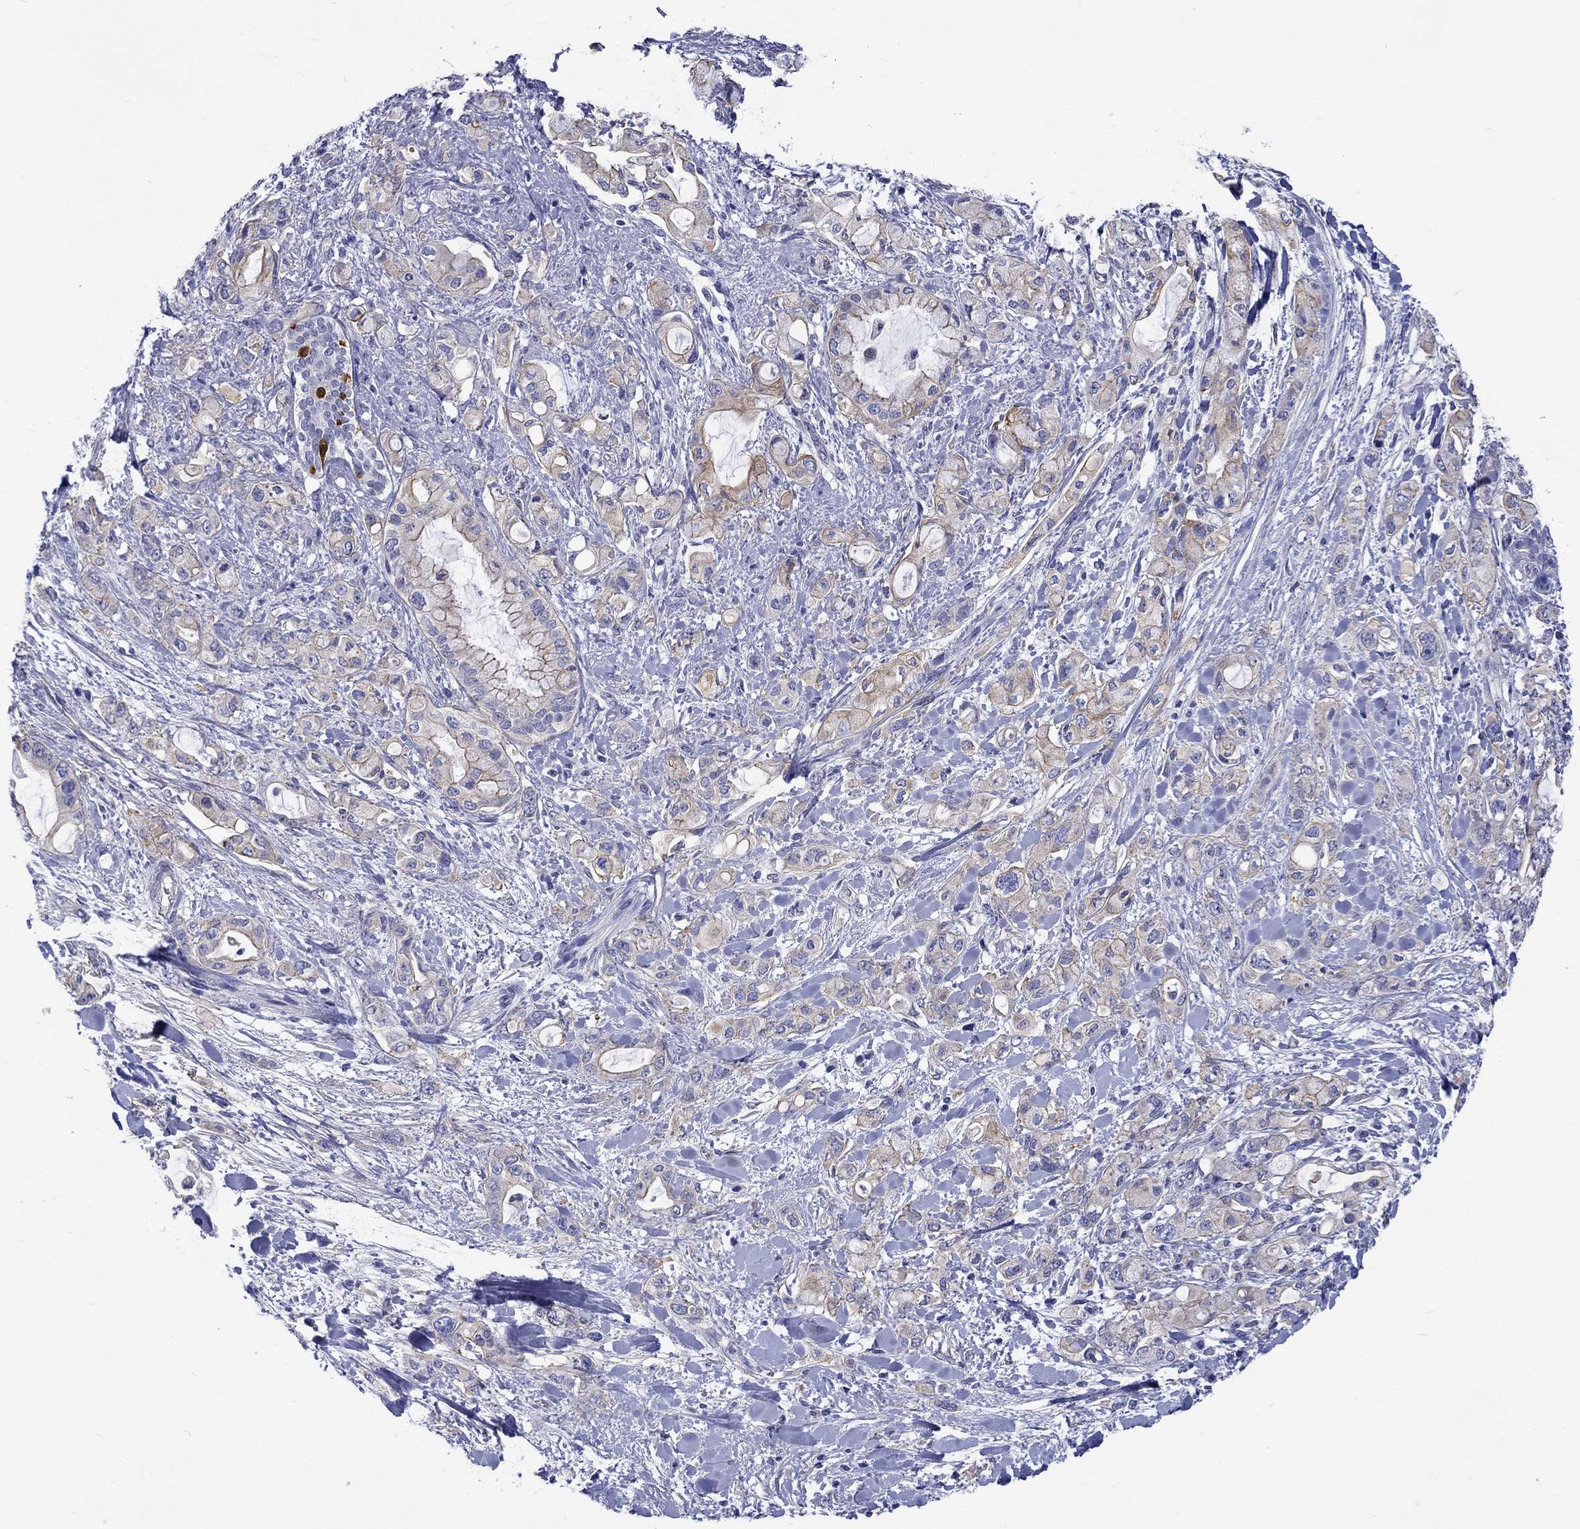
{"staining": {"intensity": "moderate", "quantity": "25%-75%", "location": "cytoplasmic/membranous"}, "tissue": "pancreatic cancer", "cell_type": "Tumor cells", "image_type": "cancer", "snomed": [{"axis": "morphology", "description": "Adenocarcinoma, NOS"}, {"axis": "topography", "description": "Pancreas"}], "caption": "Immunohistochemical staining of adenocarcinoma (pancreatic) reveals moderate cytoplasmic/membranous protein staining in about 25%-75% of tumor cells. The staining was performed using DAB to visualize the protein expression in brown, while the nuclei were stained in blue with hematoxylin (Magnification: 20x).", "gene": "SH2D7", "patient": {"sex": "female", "age": 56}}